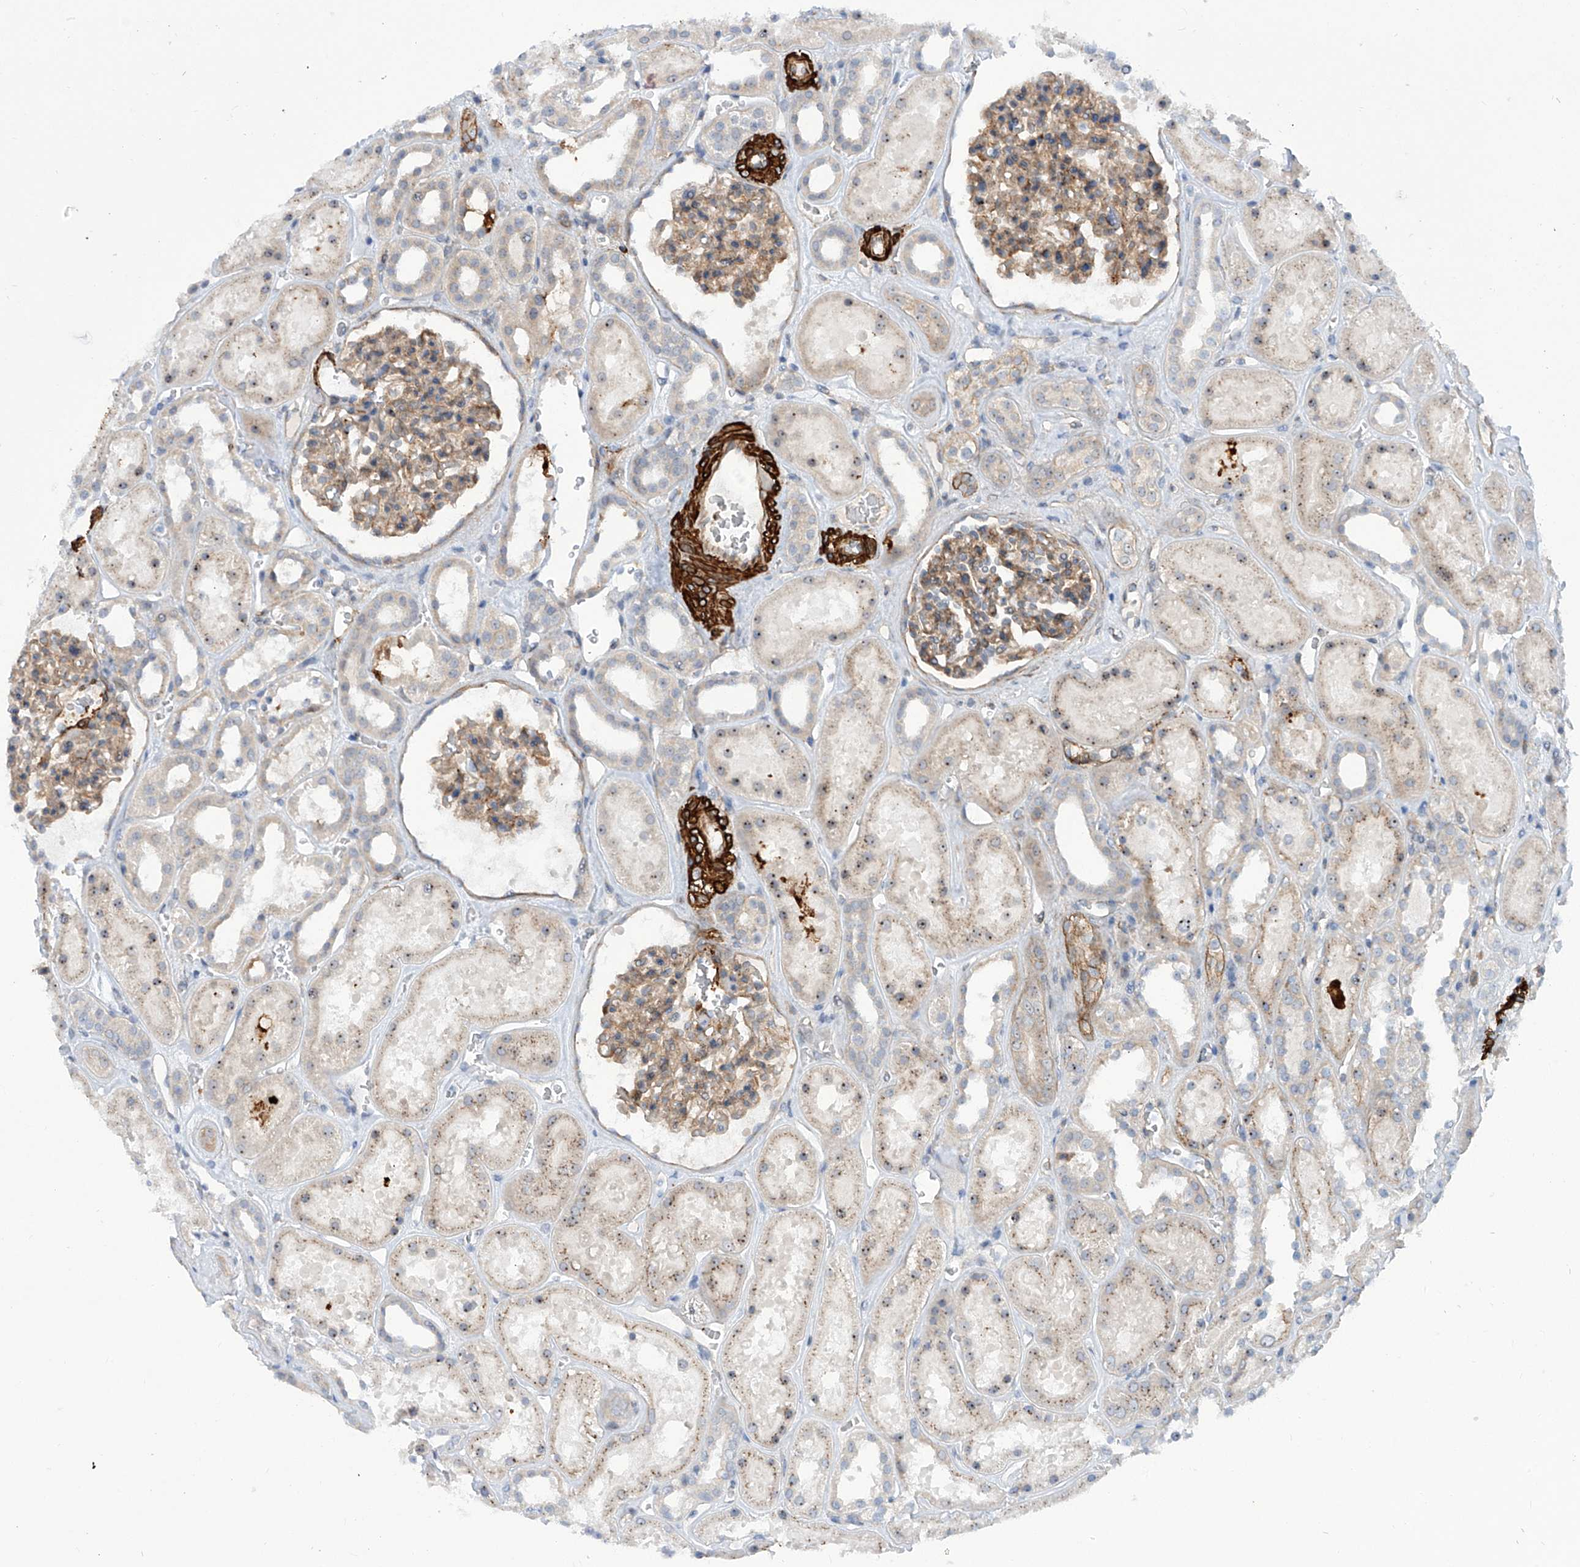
{"staining": {"intensity": "moderate", "quantity": ">75%", "location": "cytoplasmic/membranous"}, "tissue": "kidney", "cell_type": "Cells in glomeruli", "image_type": "normal", "snomed": [{"axis": "morphology", "description": "Normal tissue, NOS"}, {"axis": "topography", "description": "Kidney"}], "caption": "A medium amount of moderate cytoplasmic/membranous staining is identified in about >75% of cells in glomeruli in normal kidney. (Stains: DAB (3,3'-diaminobenzidine) in brown, nuclei in blue, Microscopy: brightfield microscopy at high magnification).", "gene": "ZNF490", "patient": {"sex": "female", "age": 41}}